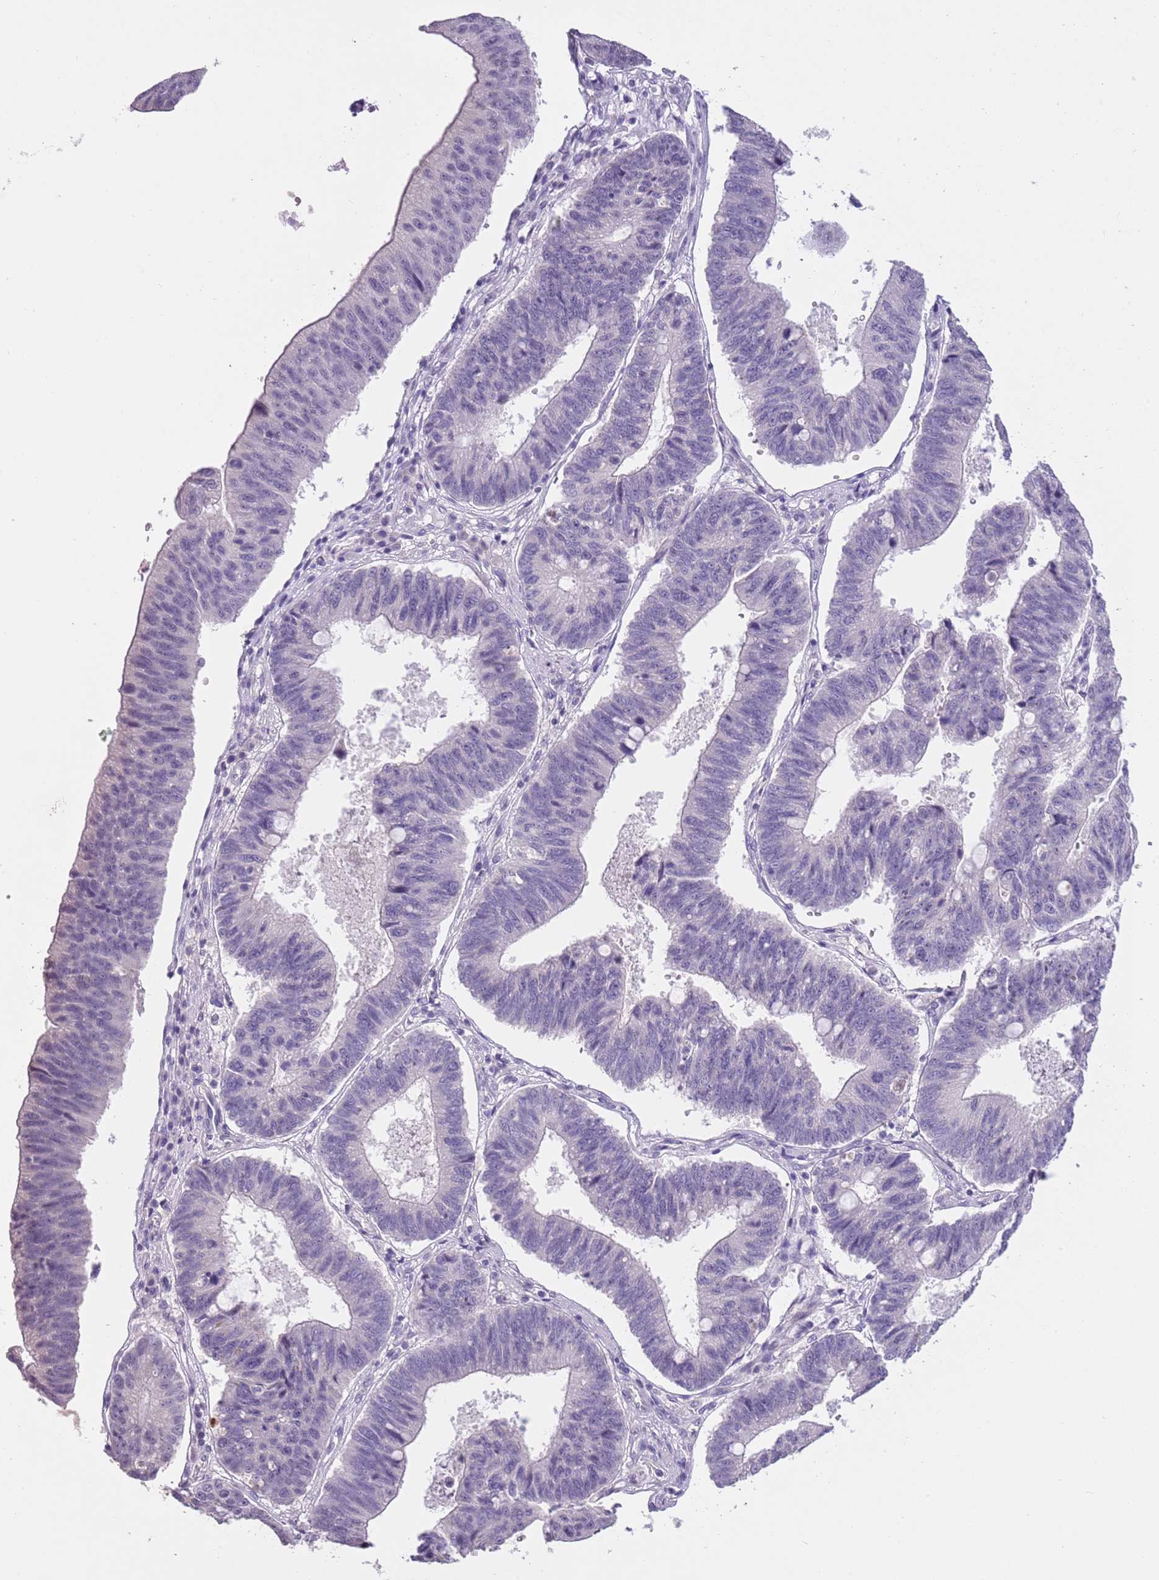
{"staining": {"intensity": "negative", "quantity": "none", "location": "none"}, "tissue": "stomach cancer", "cell_type": "Tumor cells", "image_type": "cancer", "snomed": [{"axis": "morphology", "description": "Adenocarcinoma, NOS"}, {"axis": "topography", "description": "Stomach"}], "caption": "The photomicrograph exhibits no significant positivity in tumor cells of stomach cancer.", "gene": "SLC35E3", "patient": {"sex": "male", "age": 59}}